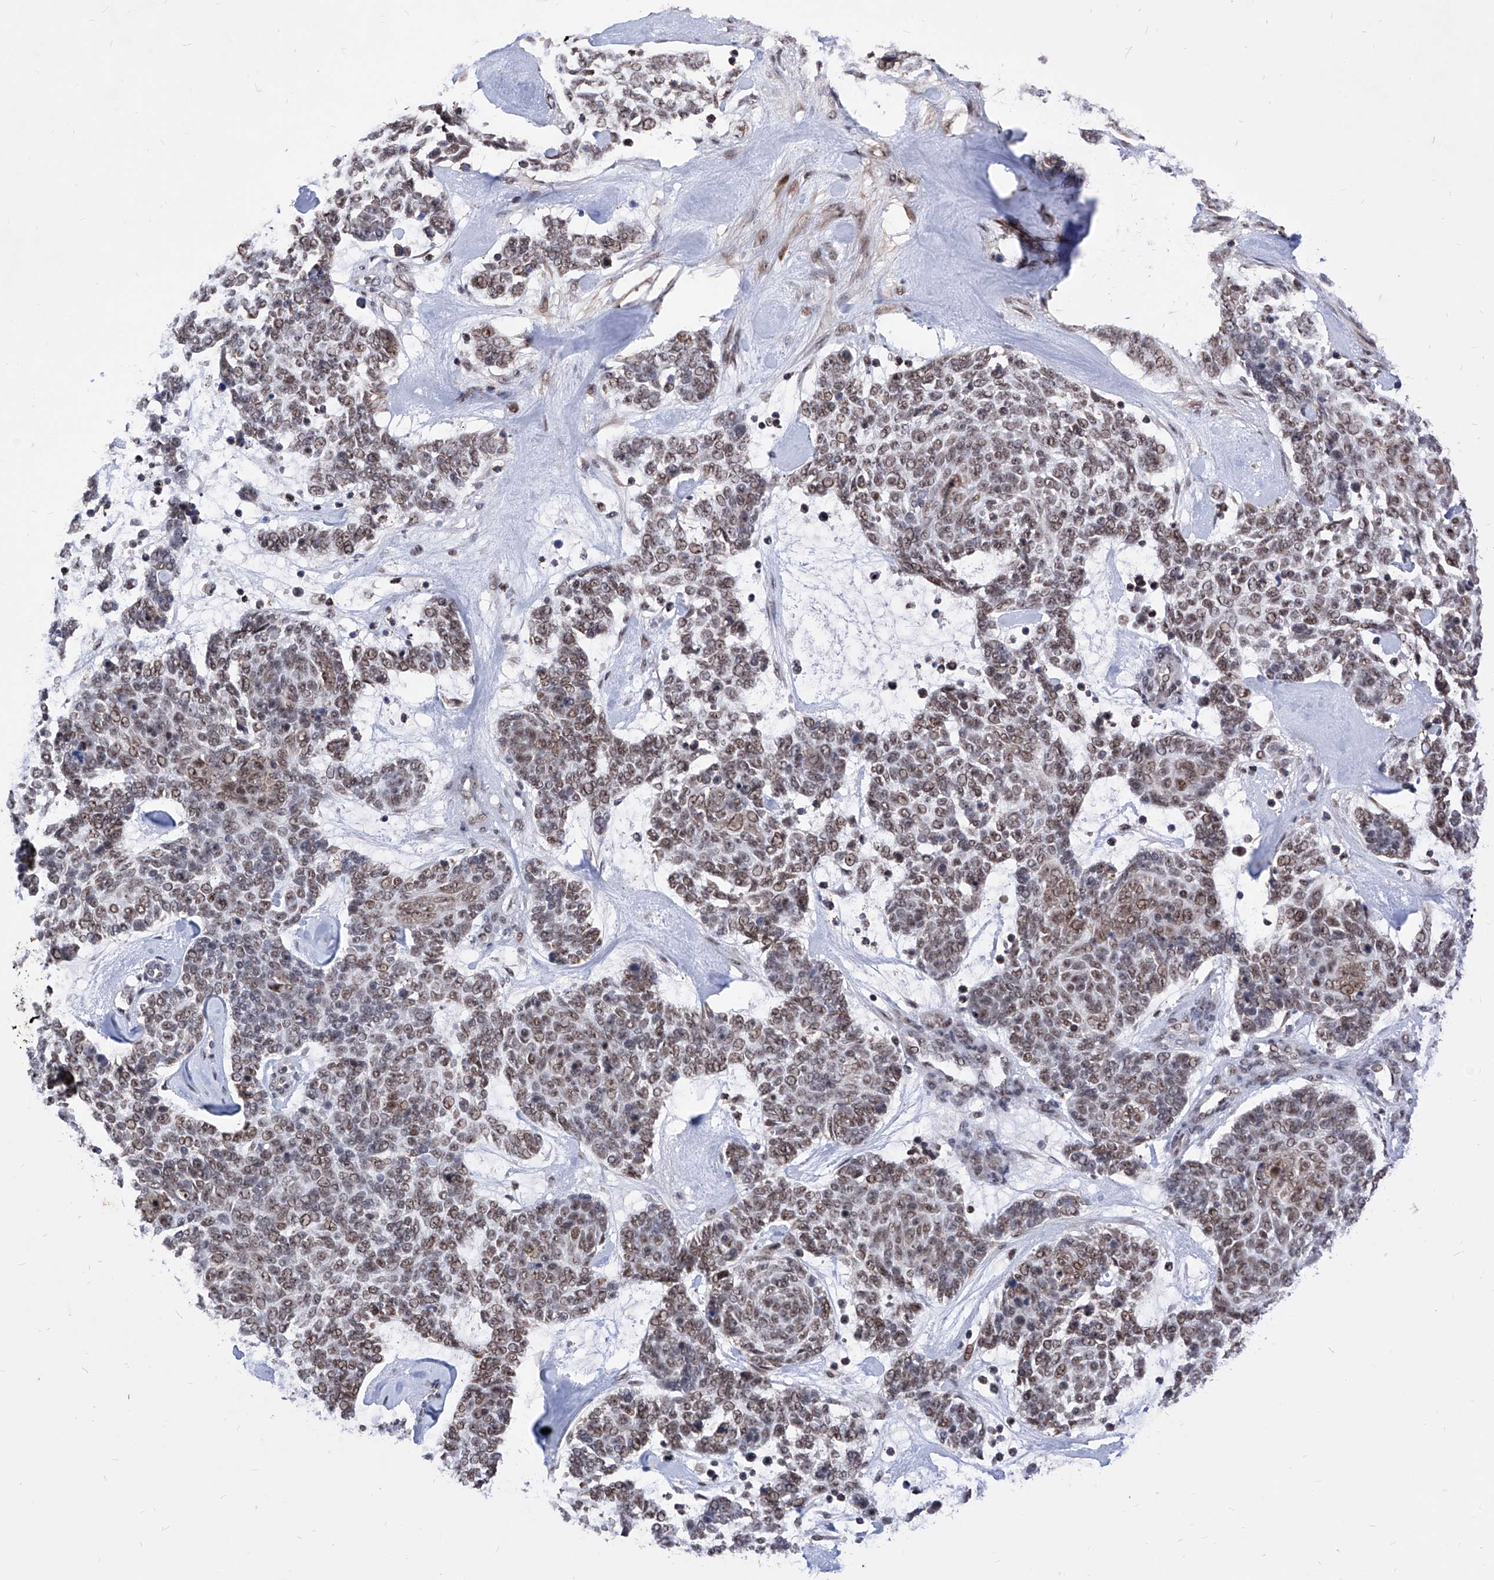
{"staining": {"intensity": "weak", "quantity": ">75%", "location": "nuclear"}, "tissue": "skin cancer", "cell_type": "Tumor cells", "image_type": "cancer", "snomed": [{"axis": "morphology", "description": "Basal cell carcinoma"}, {"axis": "topography", "description": "Skin"}], "caption": "An image of basal cell carcinoma (skin) stained for a protein shows weak nuclear brown staining in tumor cells. Ihc stains the protein in brown and the nuclei are stained blue.", "gene": "PHF5A", "patient": {"sex": "female", "age": 81}}